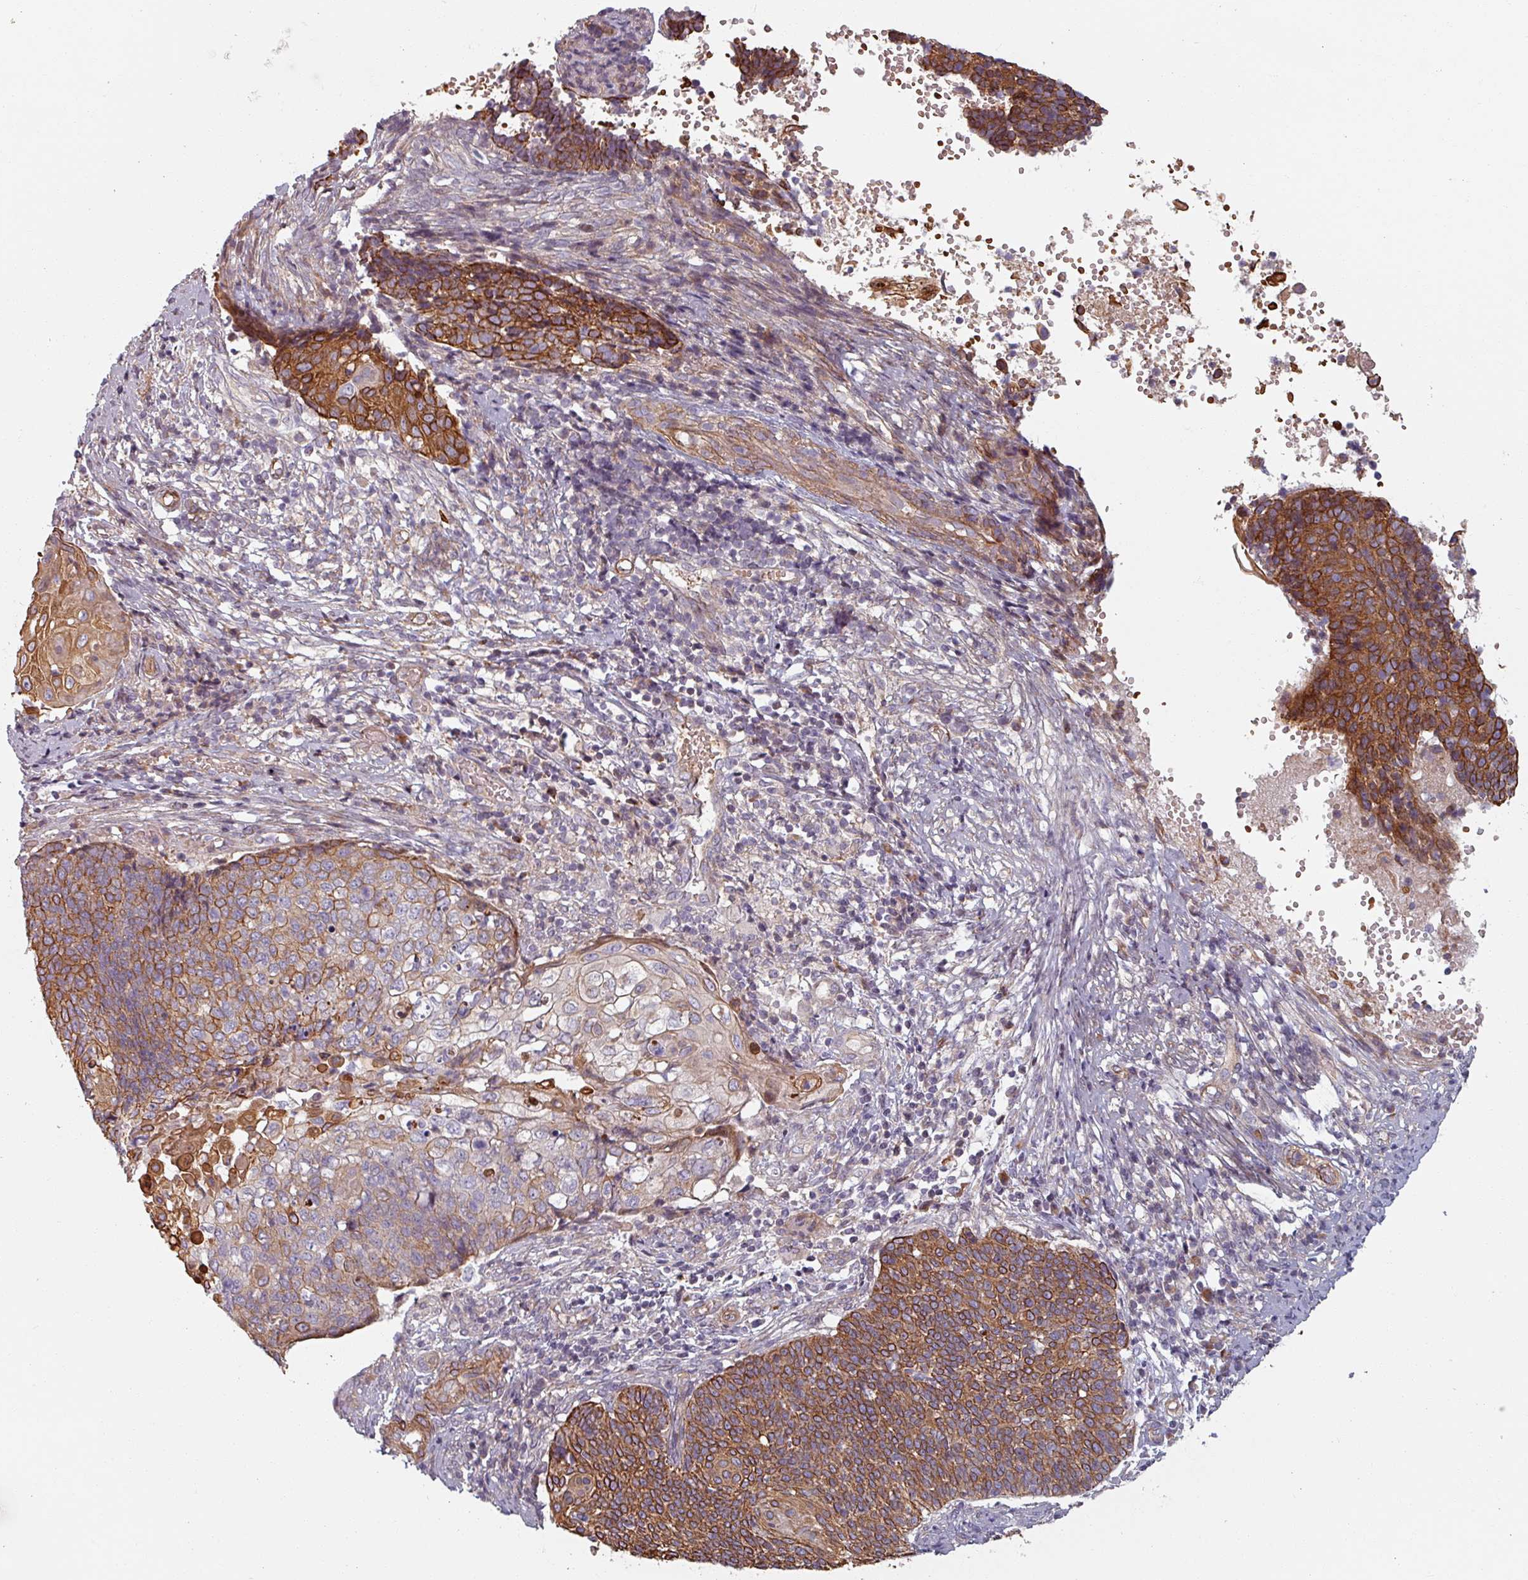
{"staining": {"intensity": "strong", "quantity": ">75%", "location": "cytoplasmic/membranous"}, "tissue": "cervical cancer", "cell_type": "Tumor cells", "image_type": "cancer", "snomed": [{"axis": "morphology", "description": "Squamous cell carcinoma, NOS"}, {"axis": "topography", "description": "Cervix"}], "caption": "The photomicrograph shows immunohistochemical staining of cervical squamous cell carcinoma. There is strong cytoplasmic/membranous expression is appreciated in about >75% of tumor cells.", "gene": "C4BPB", "patient": {"sex": "female", "age": 39}}